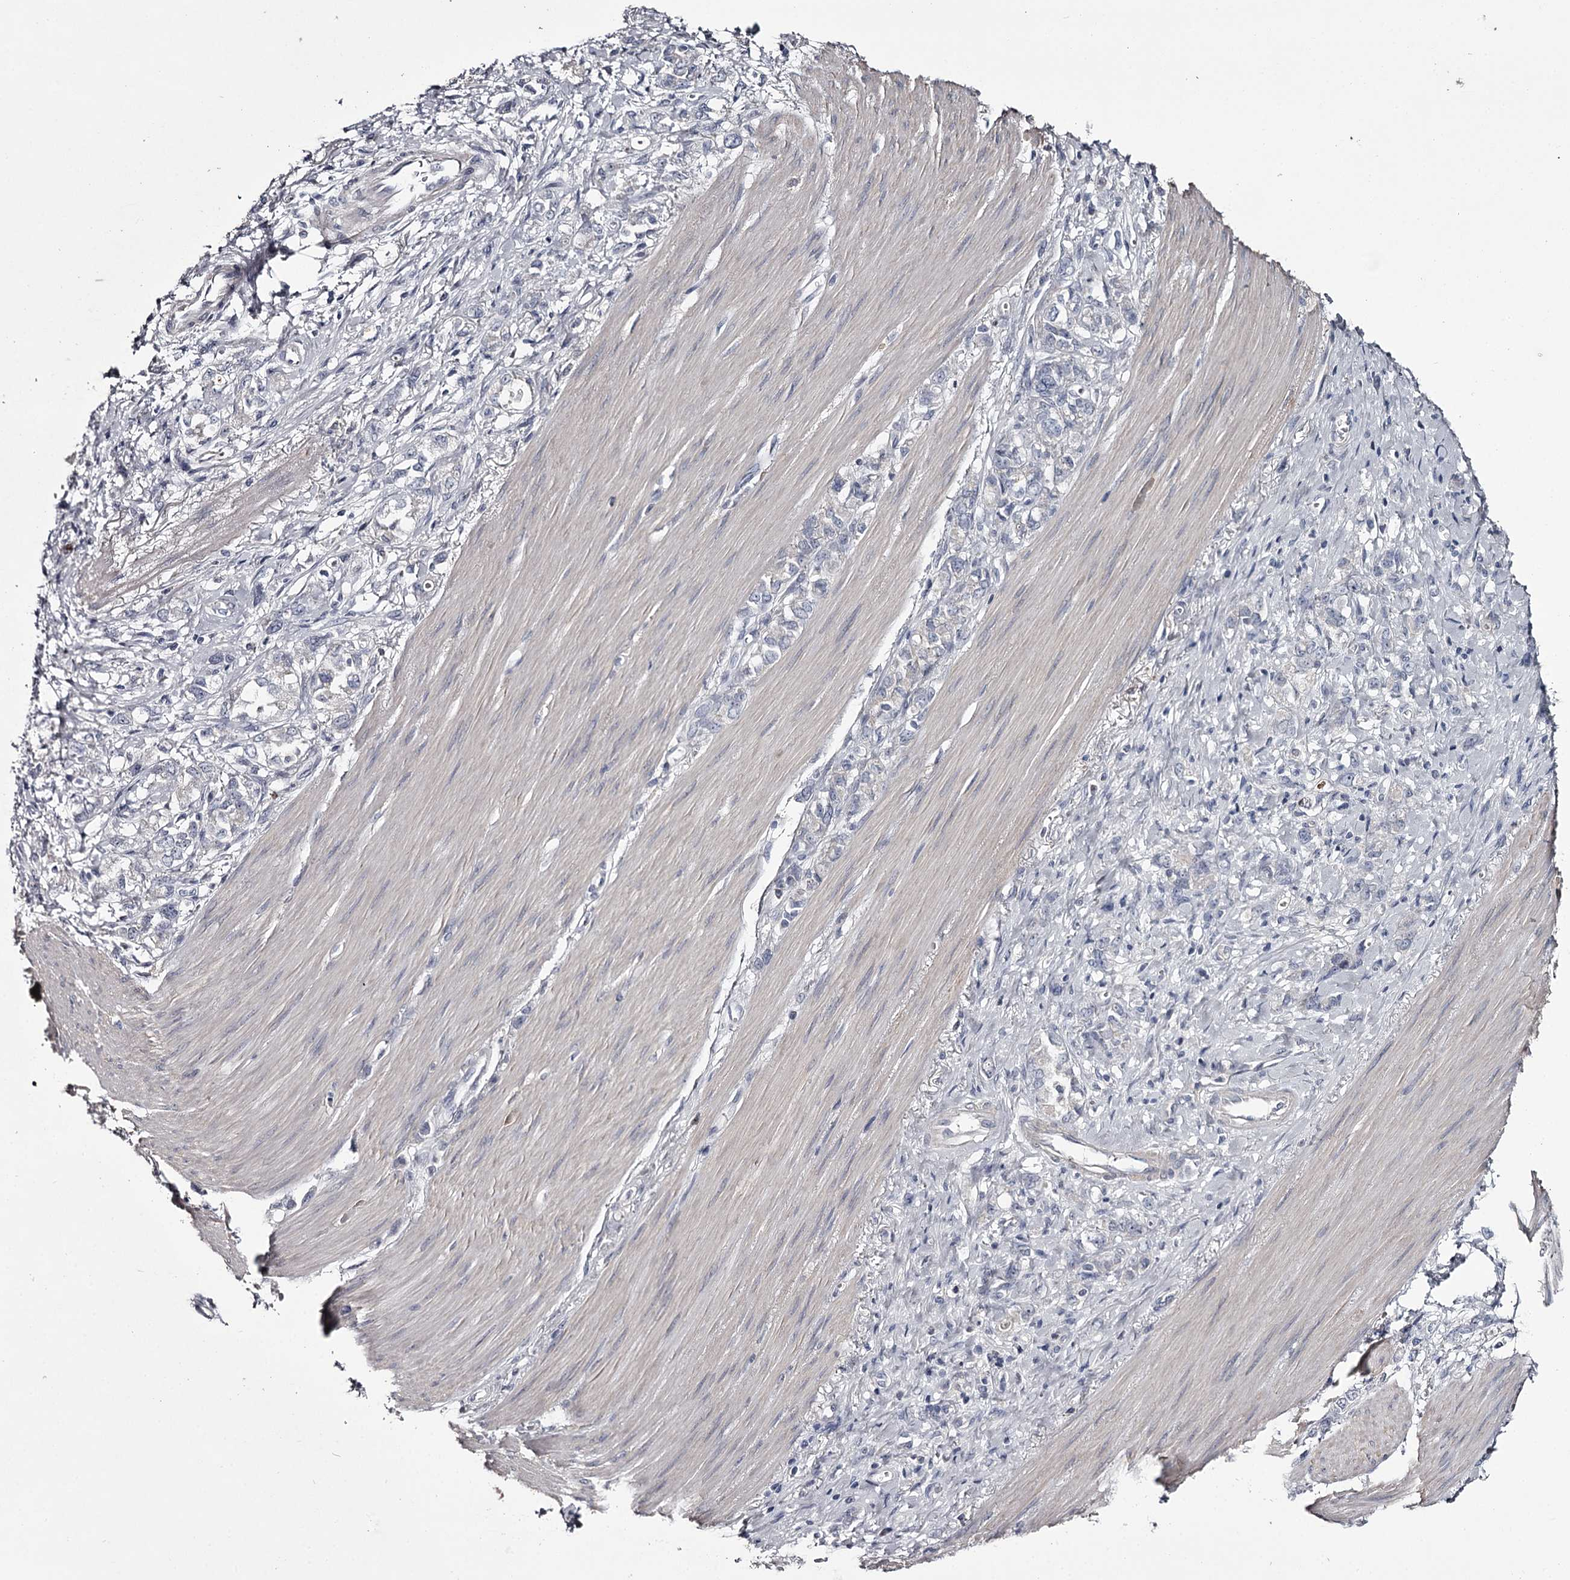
{"staining": {"intensity": "negative", "quantity": "none", "location": "none"}, "tissue": "stomach cancer", "cell_type": "Tumor cells", "image_type": "cancer", "snomed": [{"axis": "morphology", "description": "Adenocarcinoma, NOS"}, {"axis": "topography", "description": "Stomach"}], "caption": "A photomicrograph of stomach cancer stained for a protein shows no brown staining in tumor cells.", "gene": "FDXACB1", "patient": {"sex": "female", "age": 76}}